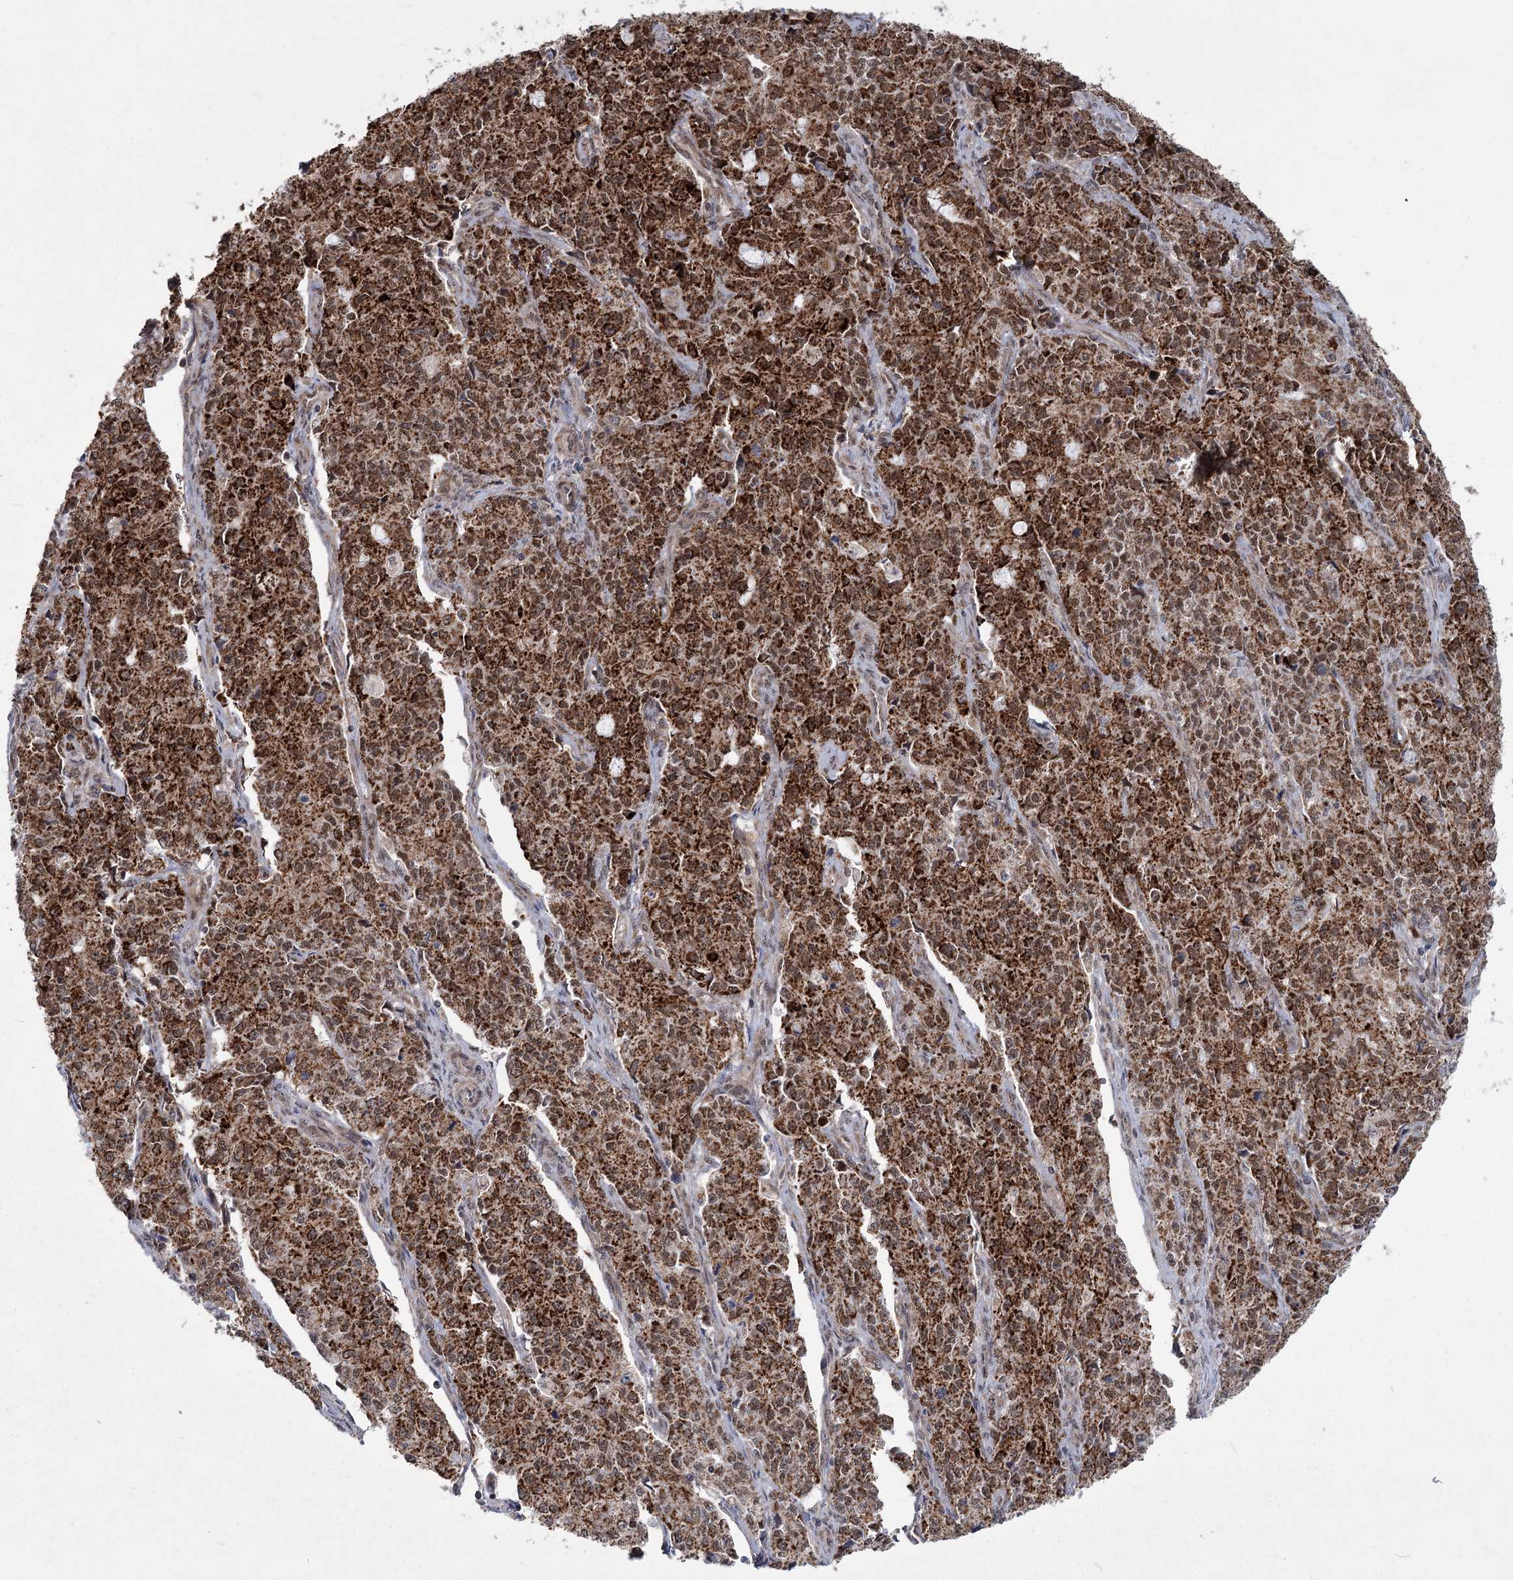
{"staining": {"intensity": "strong", "quantity": "25%-75%", "location": "cytoplasmic/membranous,nuclear"}, "tissue": "endometrial cancer", "cell_type": "Tumor cells", "image_type": "cancer", "snomed": [{"axis": "morphology", "description": "Adenocarcinoma, NOS"}, {"axis": "topography", "description": "Endometrium"}], "caption": "Brown immunohistochemical staining in human endometrial adenocarcinoma demonstrates strong cytoplasmic/membranous and nuclear expression in about 25%-75% of tumor cells.", "gene": "ZCCHC24", "patient": {"sex": "female", "age": 50}}